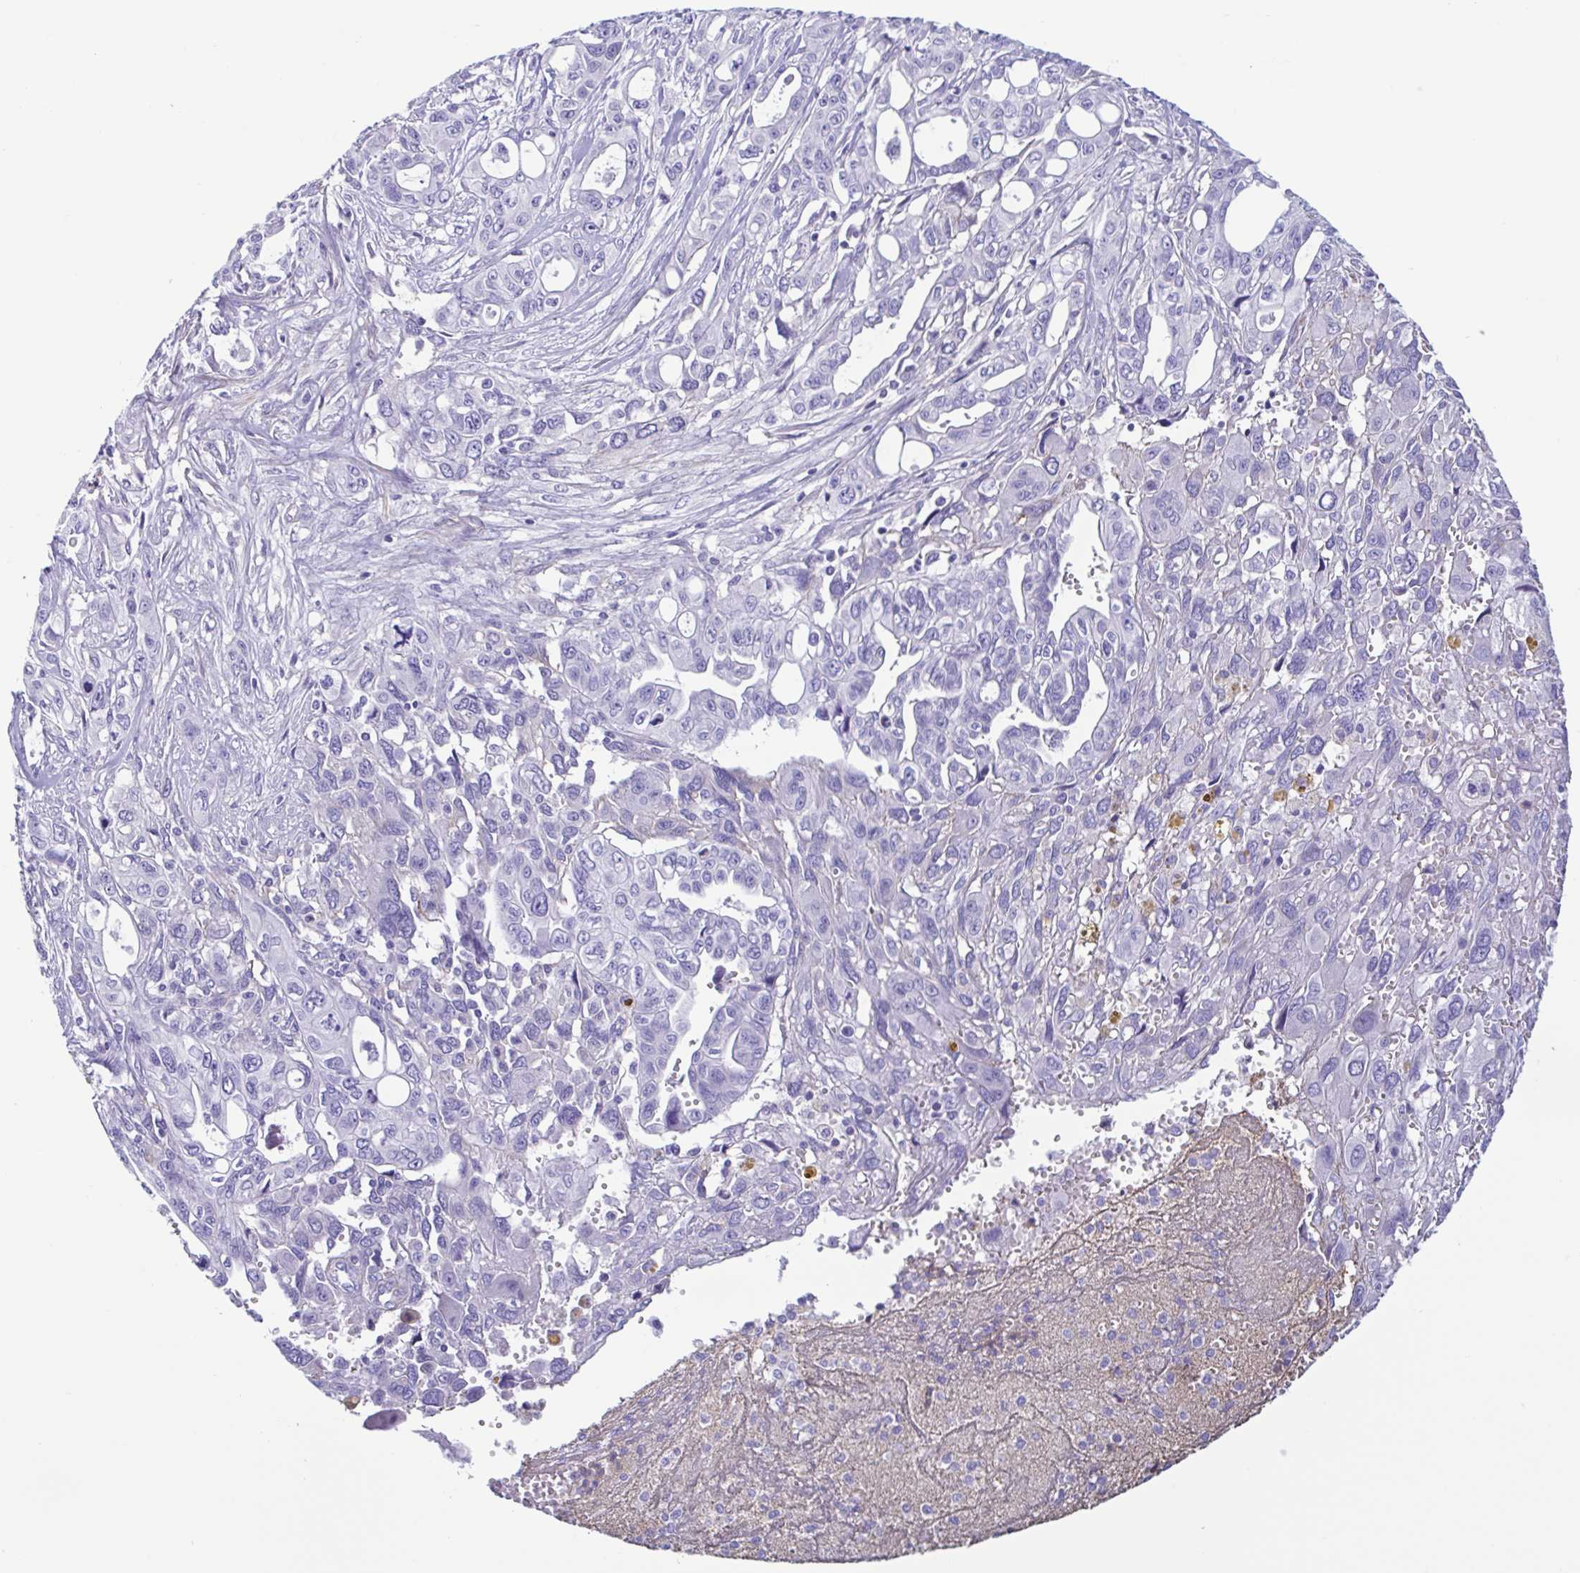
{"staining": {"intensity": "negative", "quantity": "none", "location": "none"}, "tissue": "pancreatic cancer", "cell_type": "Tumor cells", "image_type": "cancer", "snomed": [{"axis": "morphology", "description": "Adenocarcinoma, NOS"}, {"axis": "topography", "description": "Pancreas"}], "caption": "Human pancreatic adenocarcinoma stained for a protein using IHC displays no staining in tumor cells.", "gene": "CYP11B1", "patient": {"sex": "female", "age": 47}}